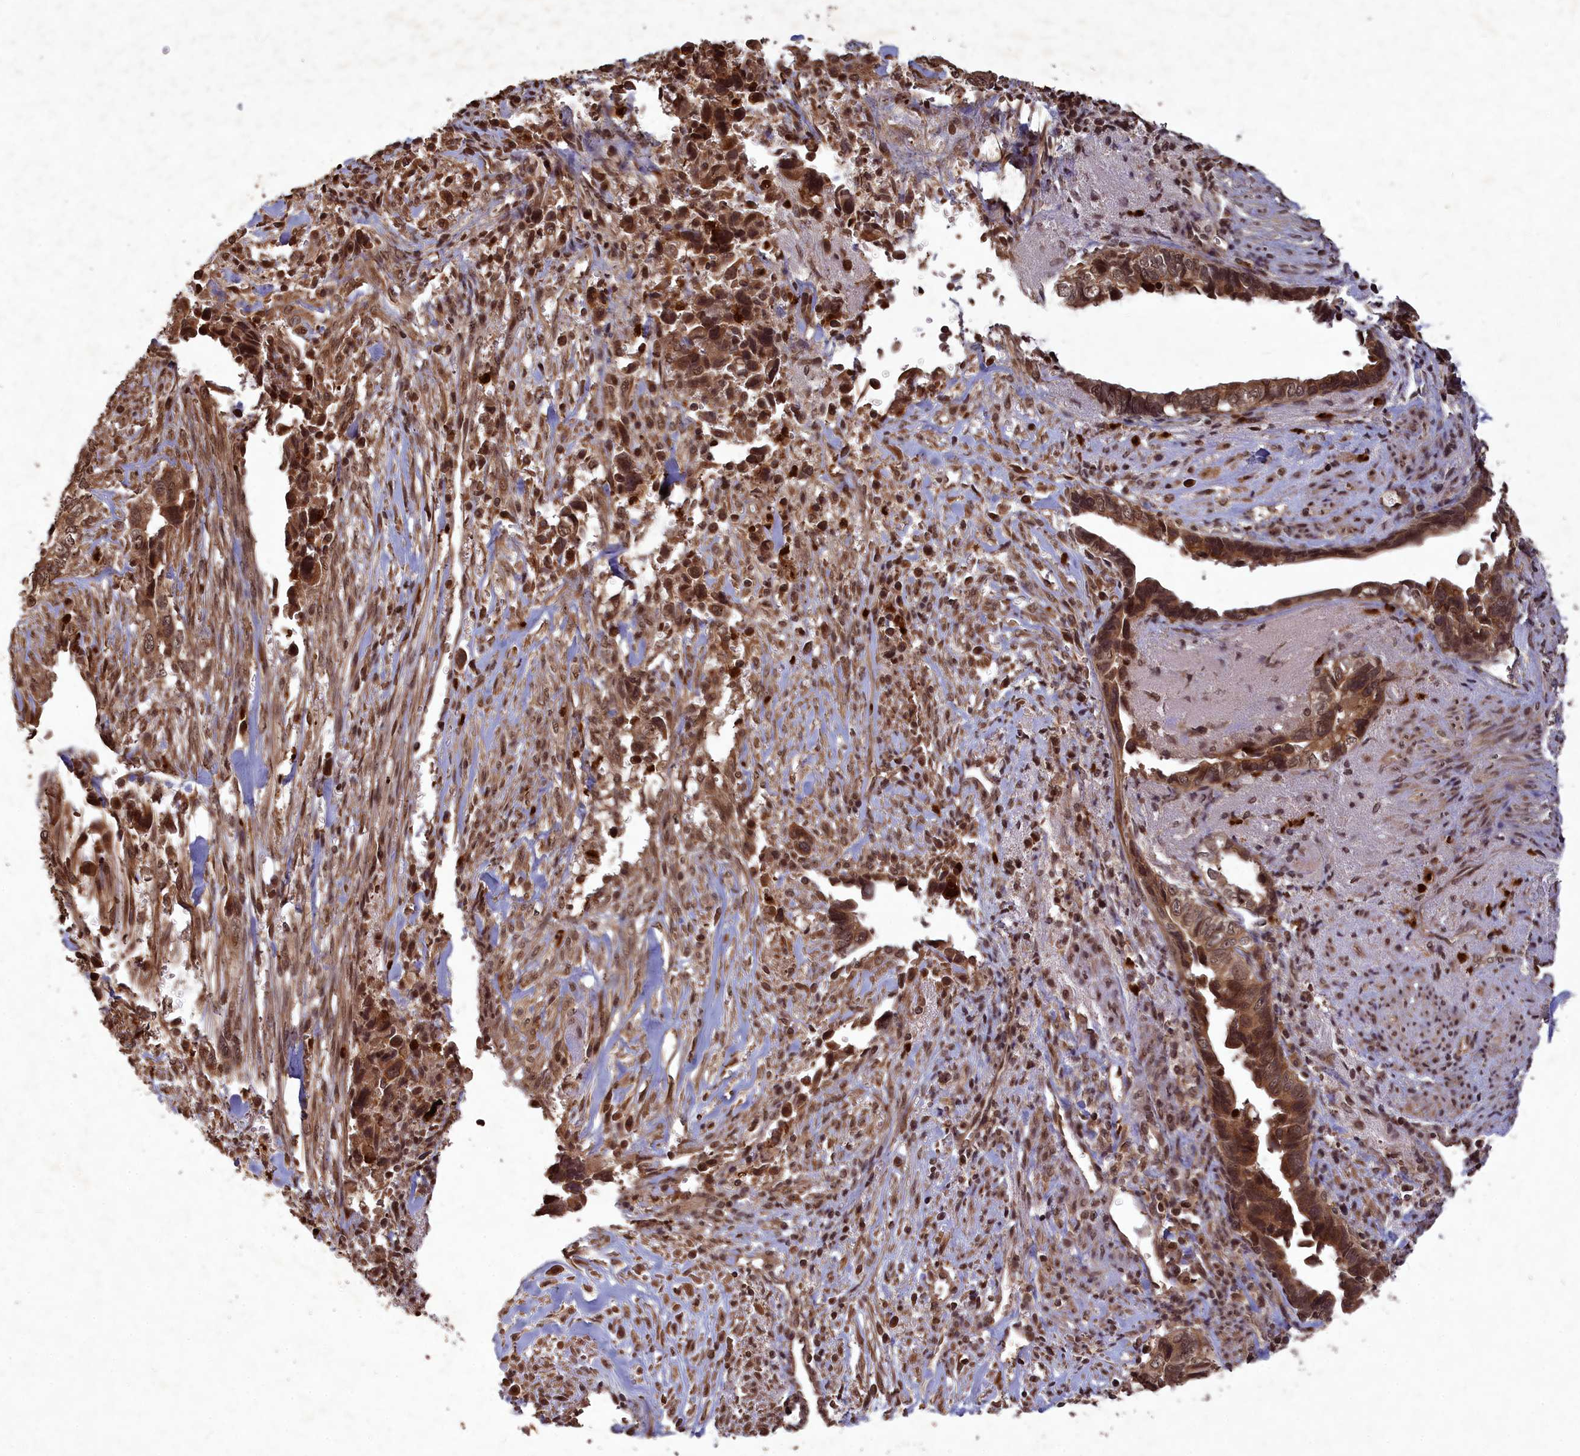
{"staining": {"intensity": "moderate", "quantity": ">75%", "location": "cytoplasmic/membranous,nuclear"}, "tissue": "liver cancer", "cell_type": "Tumor cells", "image_type": "cancer", "snomed": [{"axis": "morphology", "description": "Cholangiocarcinoma"}, {"axis": "topography", "description": "Liver"}], "caption": "Immunohistochemistry of human cholangiocarcinoma (liver) shows medium levels of moderate cytoplasmic/membranous and nuclear staining in about >75% of tumor cells. (DAB IHC with brightfield microscopy, high magnification).", "gene": "SRMS", "patient": {"sex": "female", "age": 79}}